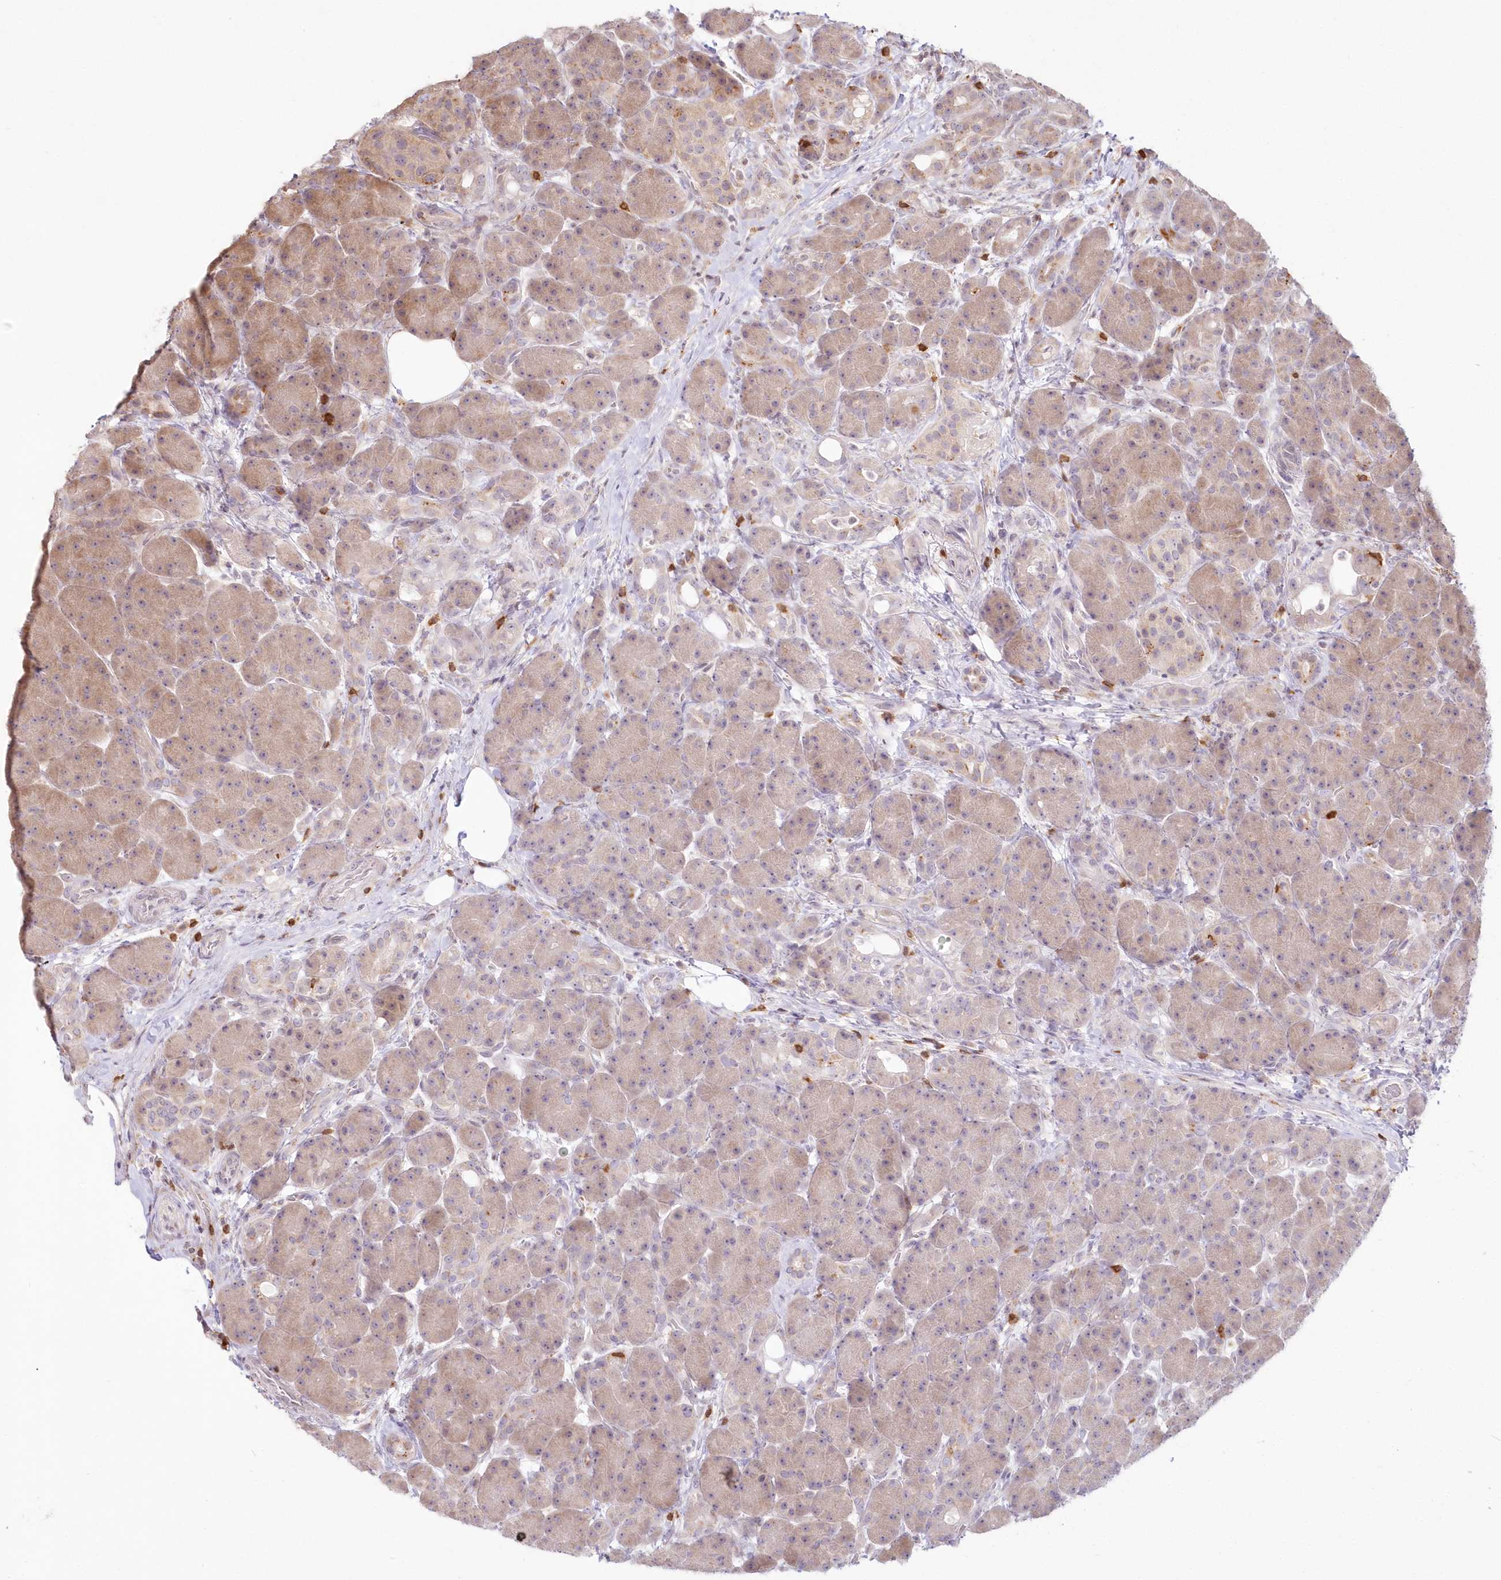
{"staining": {"intensity": "weak", "quantity": "25%-75%", "location": "cytoplasmic/membranous"}, "tissue": "pancreas", "cell_type": "Exocrine glandular cells", "image_type": "normal", "snomed": [{"axis": "morphology", "description": "Normal tissue, NOS"}, {"axis": "topography", "description": "Pancreas"}], "caption": "Immunohistochemistry (IHC) image of benign pancreas: pancreas stained using immunohistochemistry exhibits low levels of weak protein expression localized specifically in the cytoplasmic/membranous of exocrine glandular cells, appearing as a cytoplasmic/membranous brown color.", "gene": "MTMR3", "patient": {"sex": "male", "age": 63}}